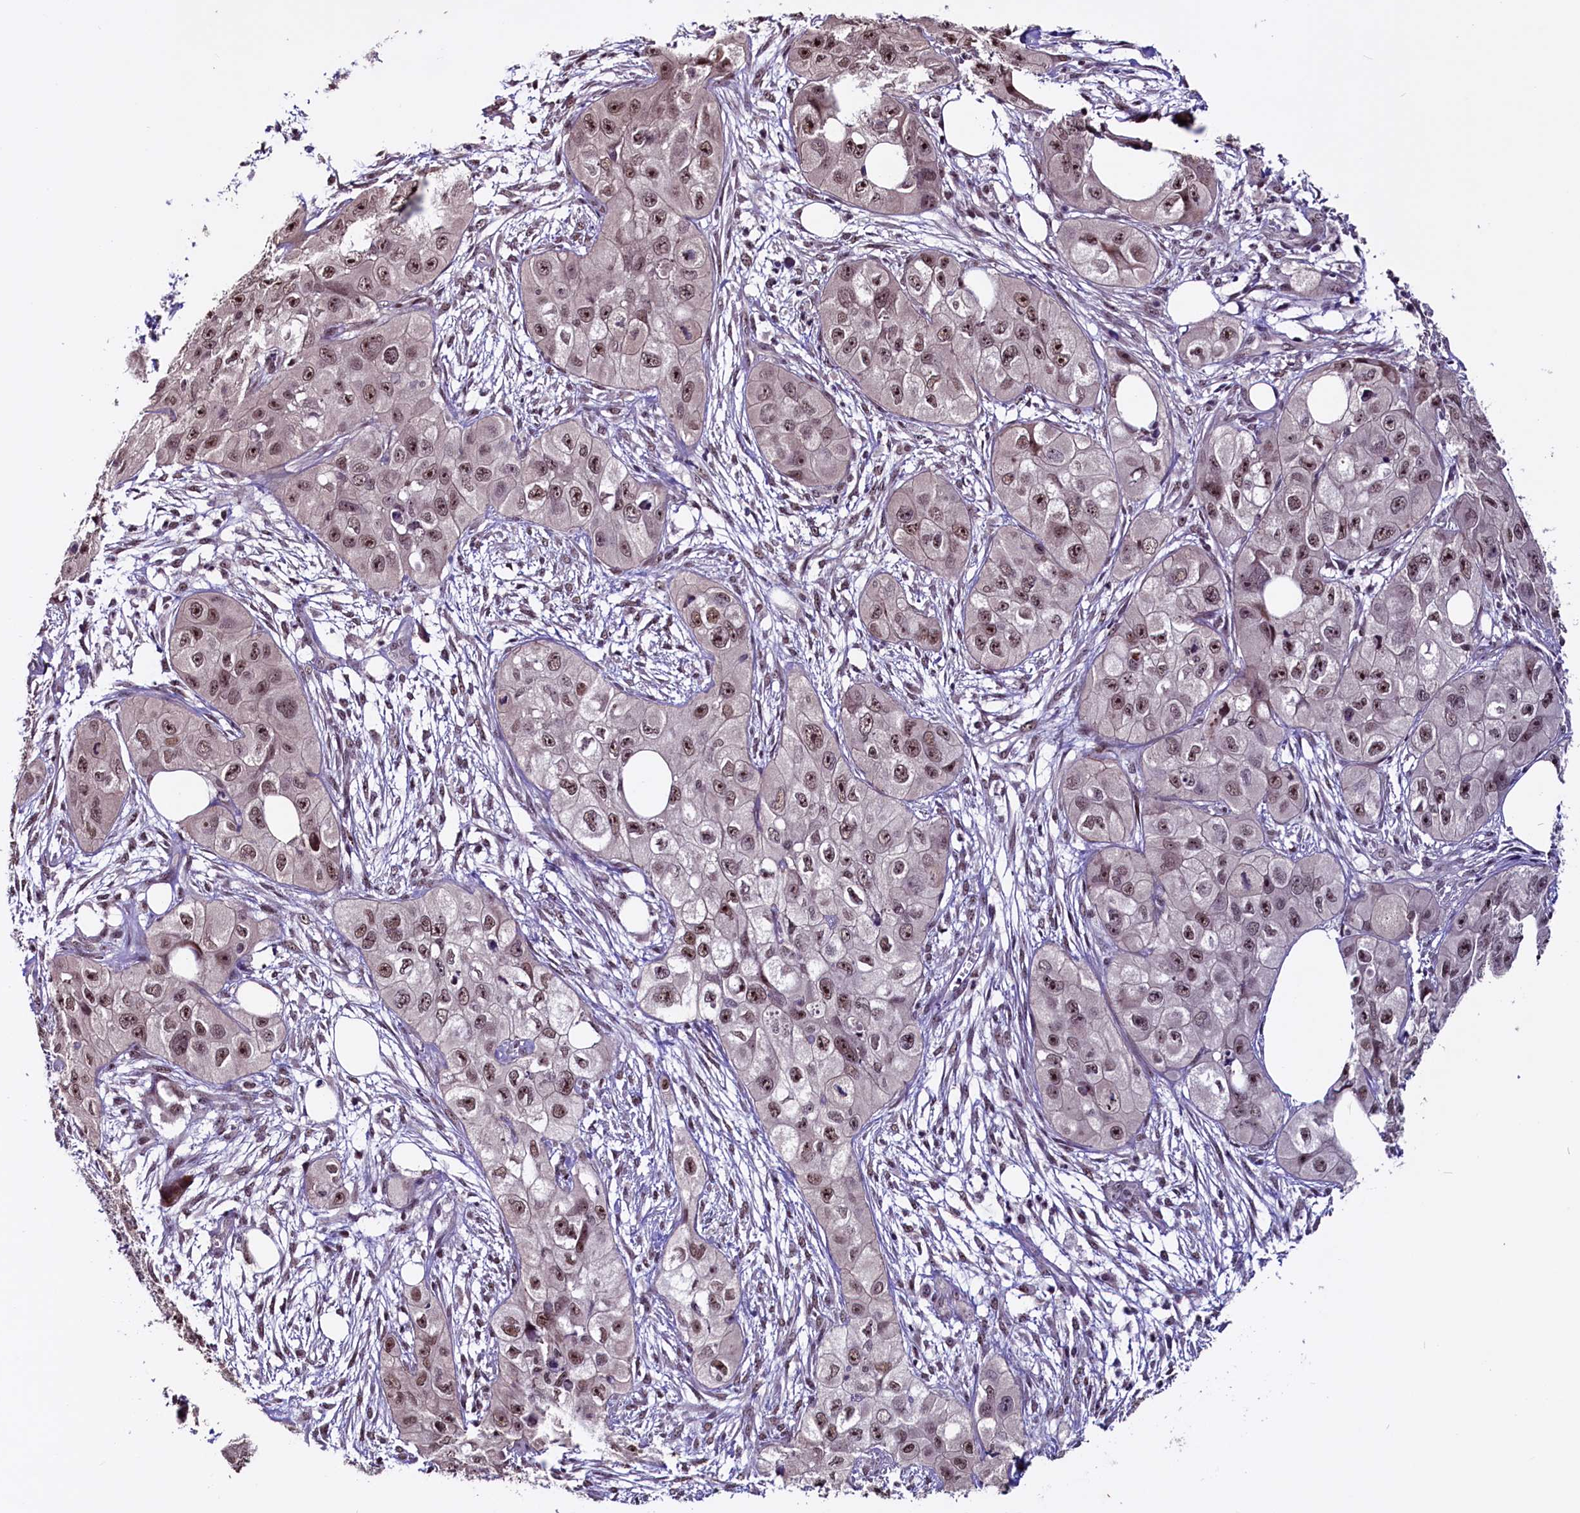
{"staining": {"intensity": "moderate", "quantity": ">75%", "location": "nuclear"}, "tissue": "skin cancer", "cell_type": "Tumor cells", "image_type": "cancer", "snomed": [{"axis": "morphology", "description": "Squamous cell carcinoma, NOS"}, {"axis": "topography", "description": "Skin"}, {"axis": "topography", "description": "Subcutis"}], "caption": "This histopathology image shows IHC staining of human squamous cell carcinoma (skin), with medium moderate nuclear staining in approximately >75% of tumor cells.", "gene": "RNMT", "patient": {"sex": "male", "age": 73}}